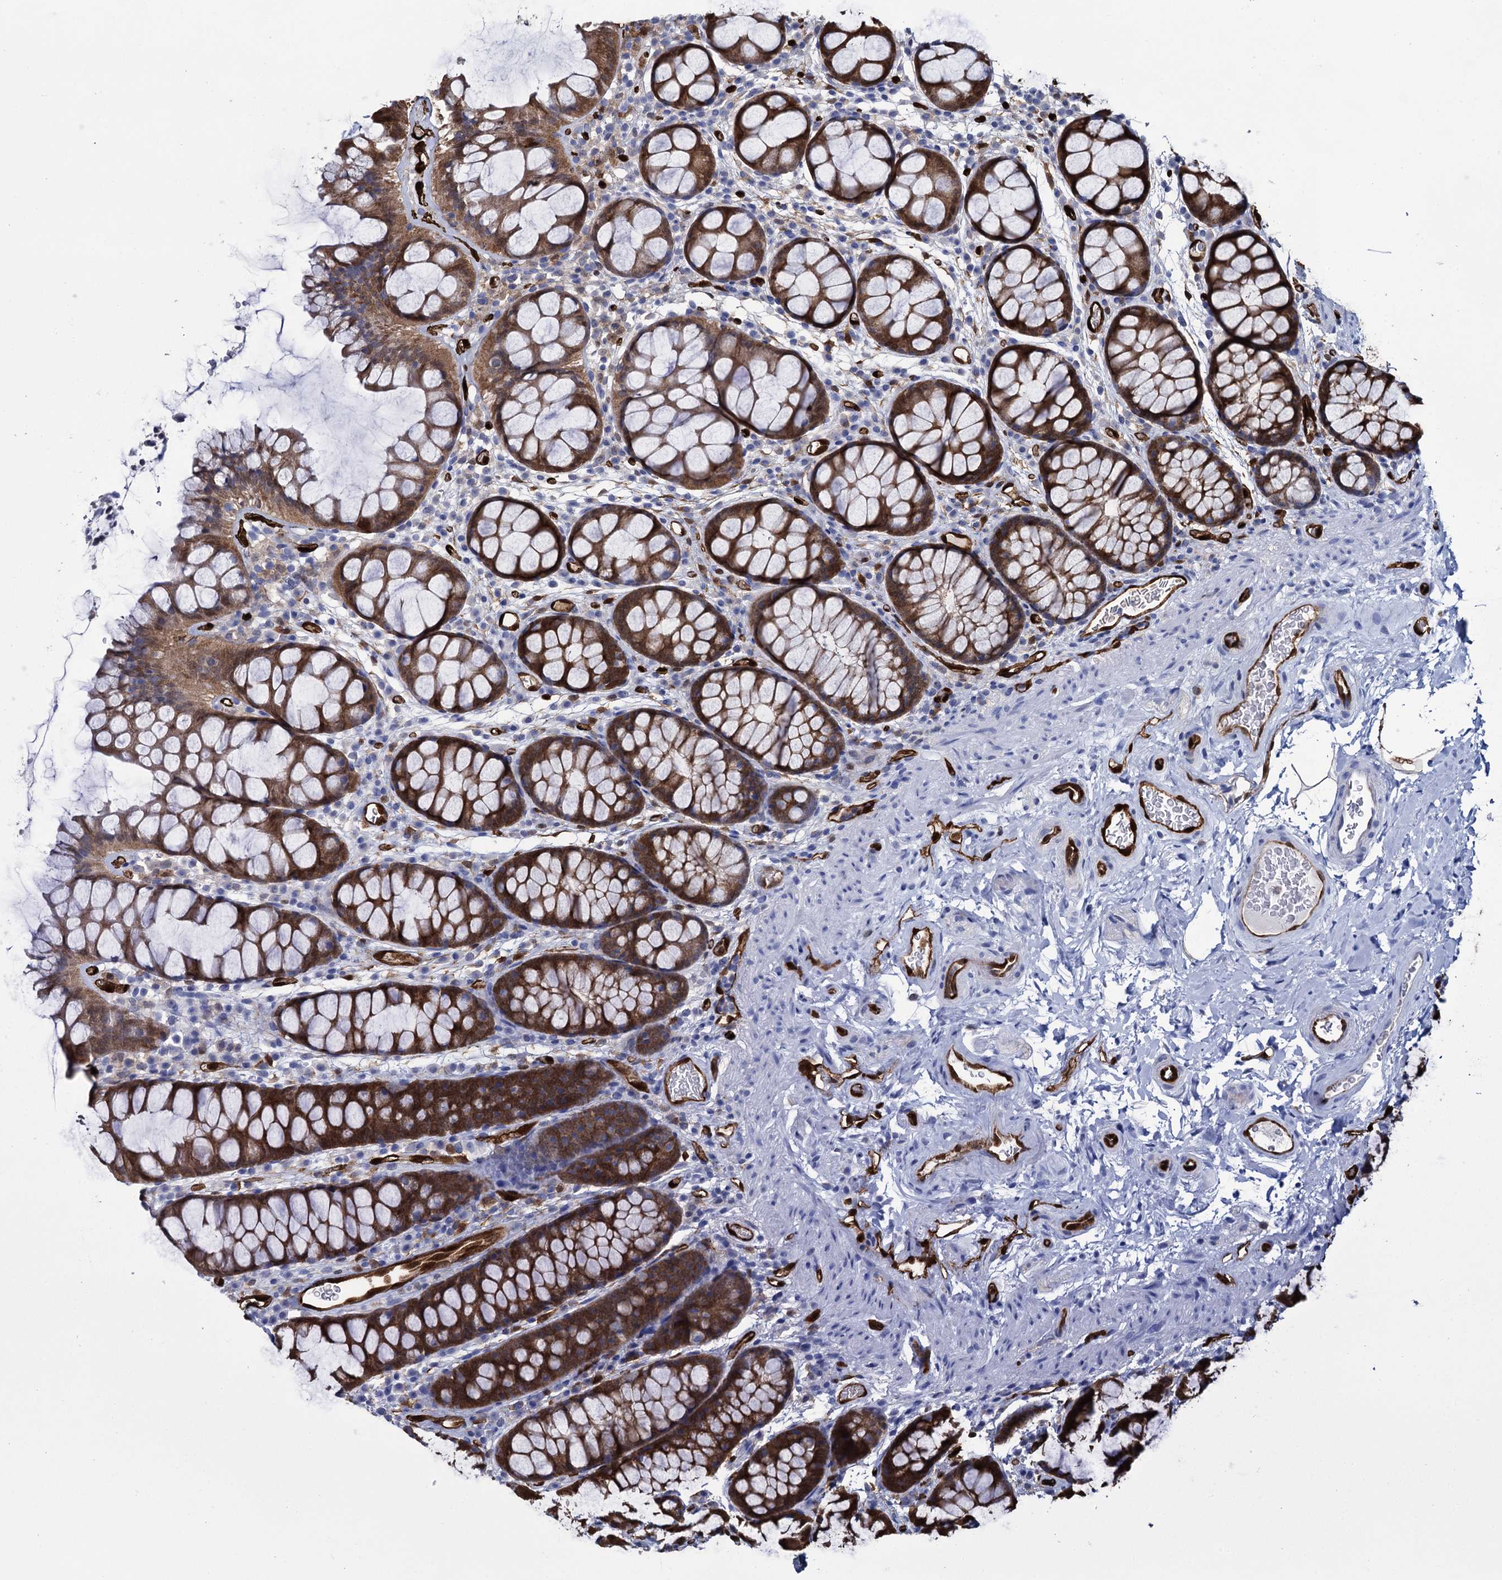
{"staining": {"intensity": "strong", "quantity": ">75%", "location": "cytoplasmic/membranous"}, "tissue": "colon", "cell_type": "Endothelial cells", "image_type": "normal", "snomed": [{"axis": "morphology", "description": "Normal tissue, NOS"}, {"axis": "topography", "description": "Colon"}], "caption": "This micrograph demonstrates benign colon stained with IHC to label a protein in brown. The cytoplasmic/membranous of endothelial cells show strong positivity for the protein. Nuclei are counter-stained blue.", "gene": "FABP5", "patient": {"sex": "female", "age": 82}}